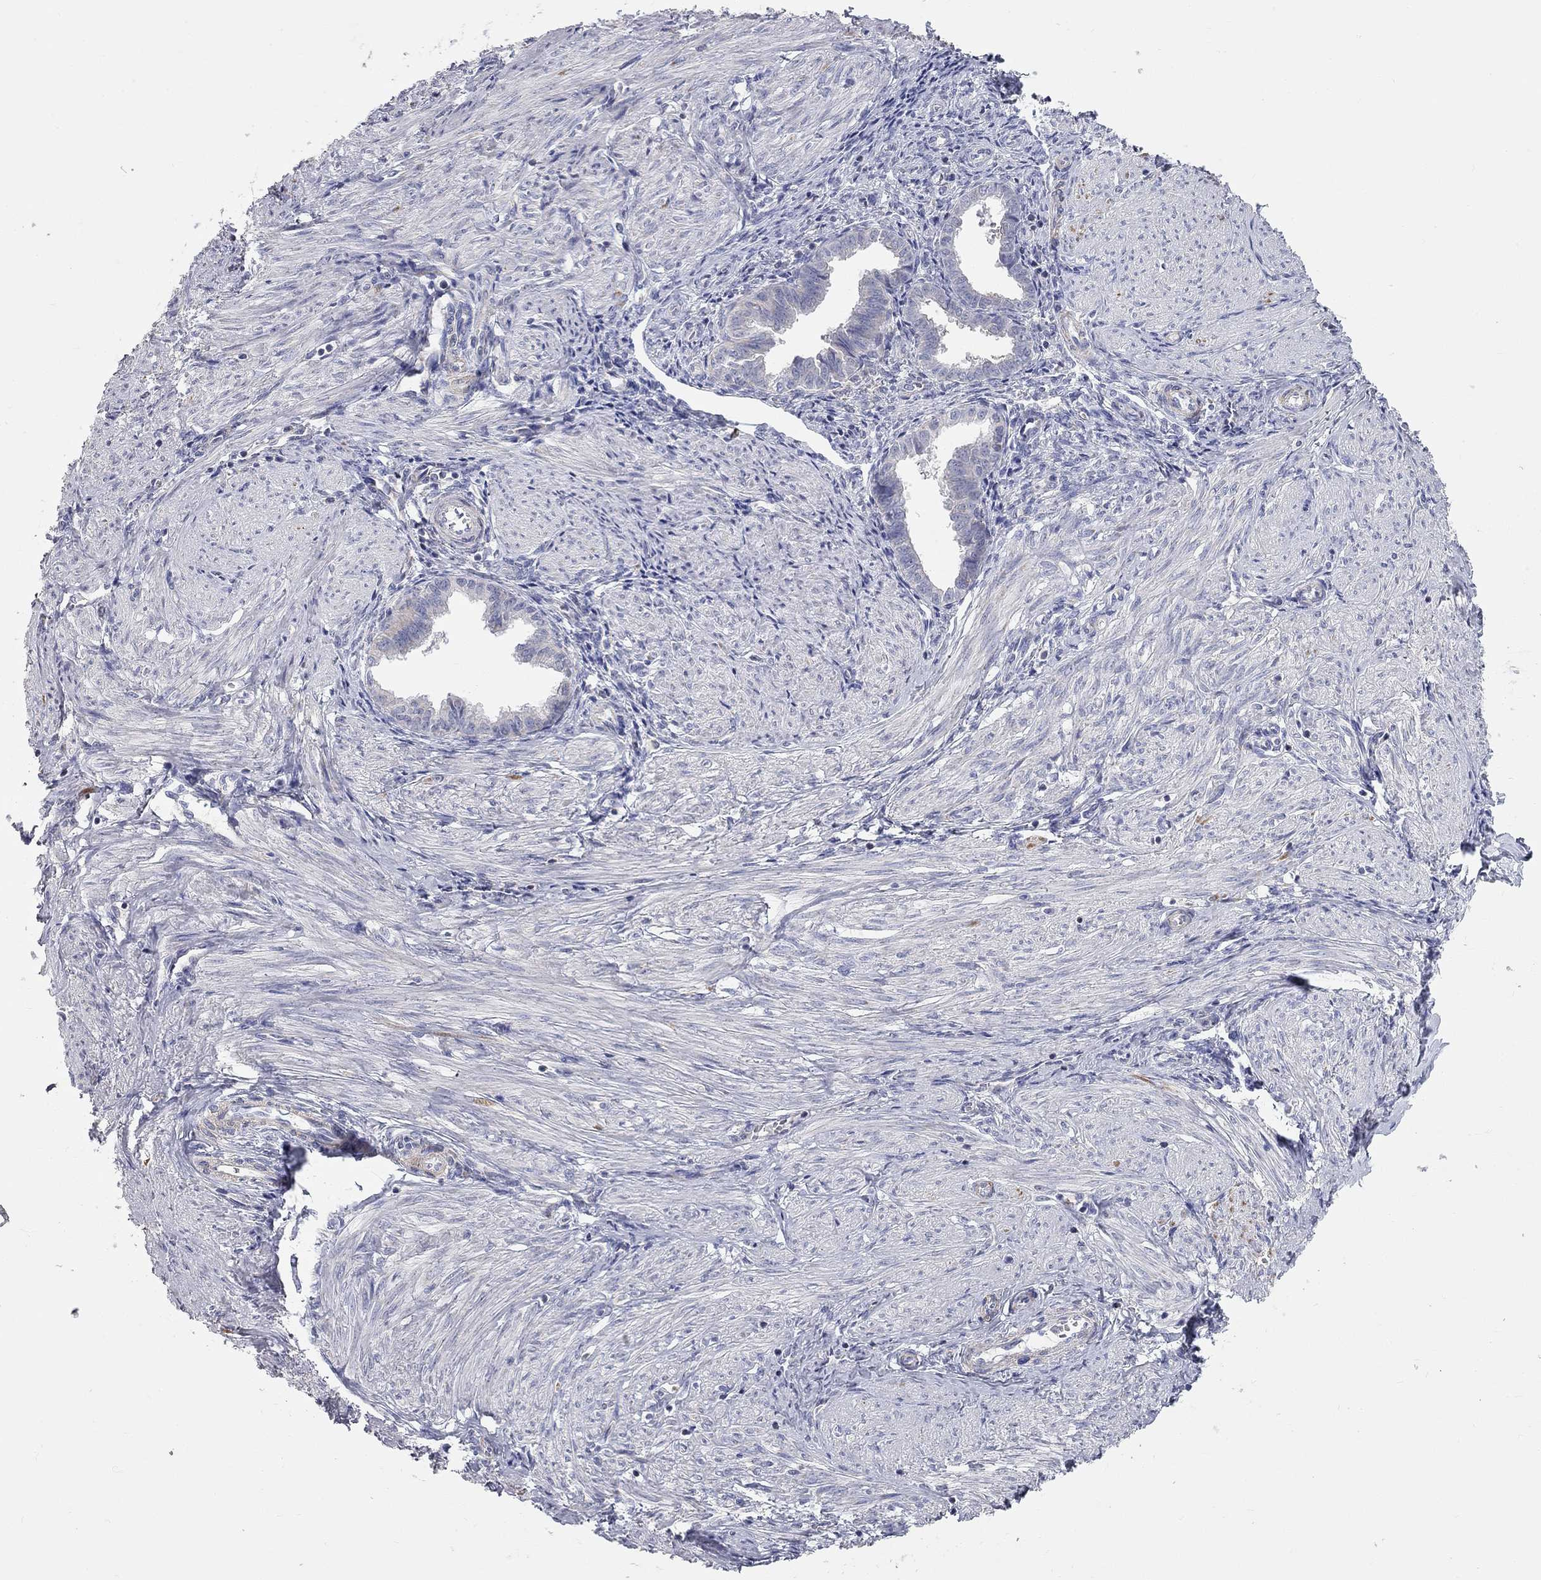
{"staining": {"intensity": "negative", "quantity": "none", "location": "none"}, "tissue": "endometrium", "cell_type": "Cells in endometrial stroma", "image_type": "normal", "snomed": [{"axis": "morphology", "description": "Normal tissue, NOS"}, {"axis": "topography", "description": "Endometrium"}], "caption": "Image shows no protein expression in cells in endometrial stroma of benign endometrium.", "gene": "CFAP161", "patient": {"sex": "female", "age": 37}}